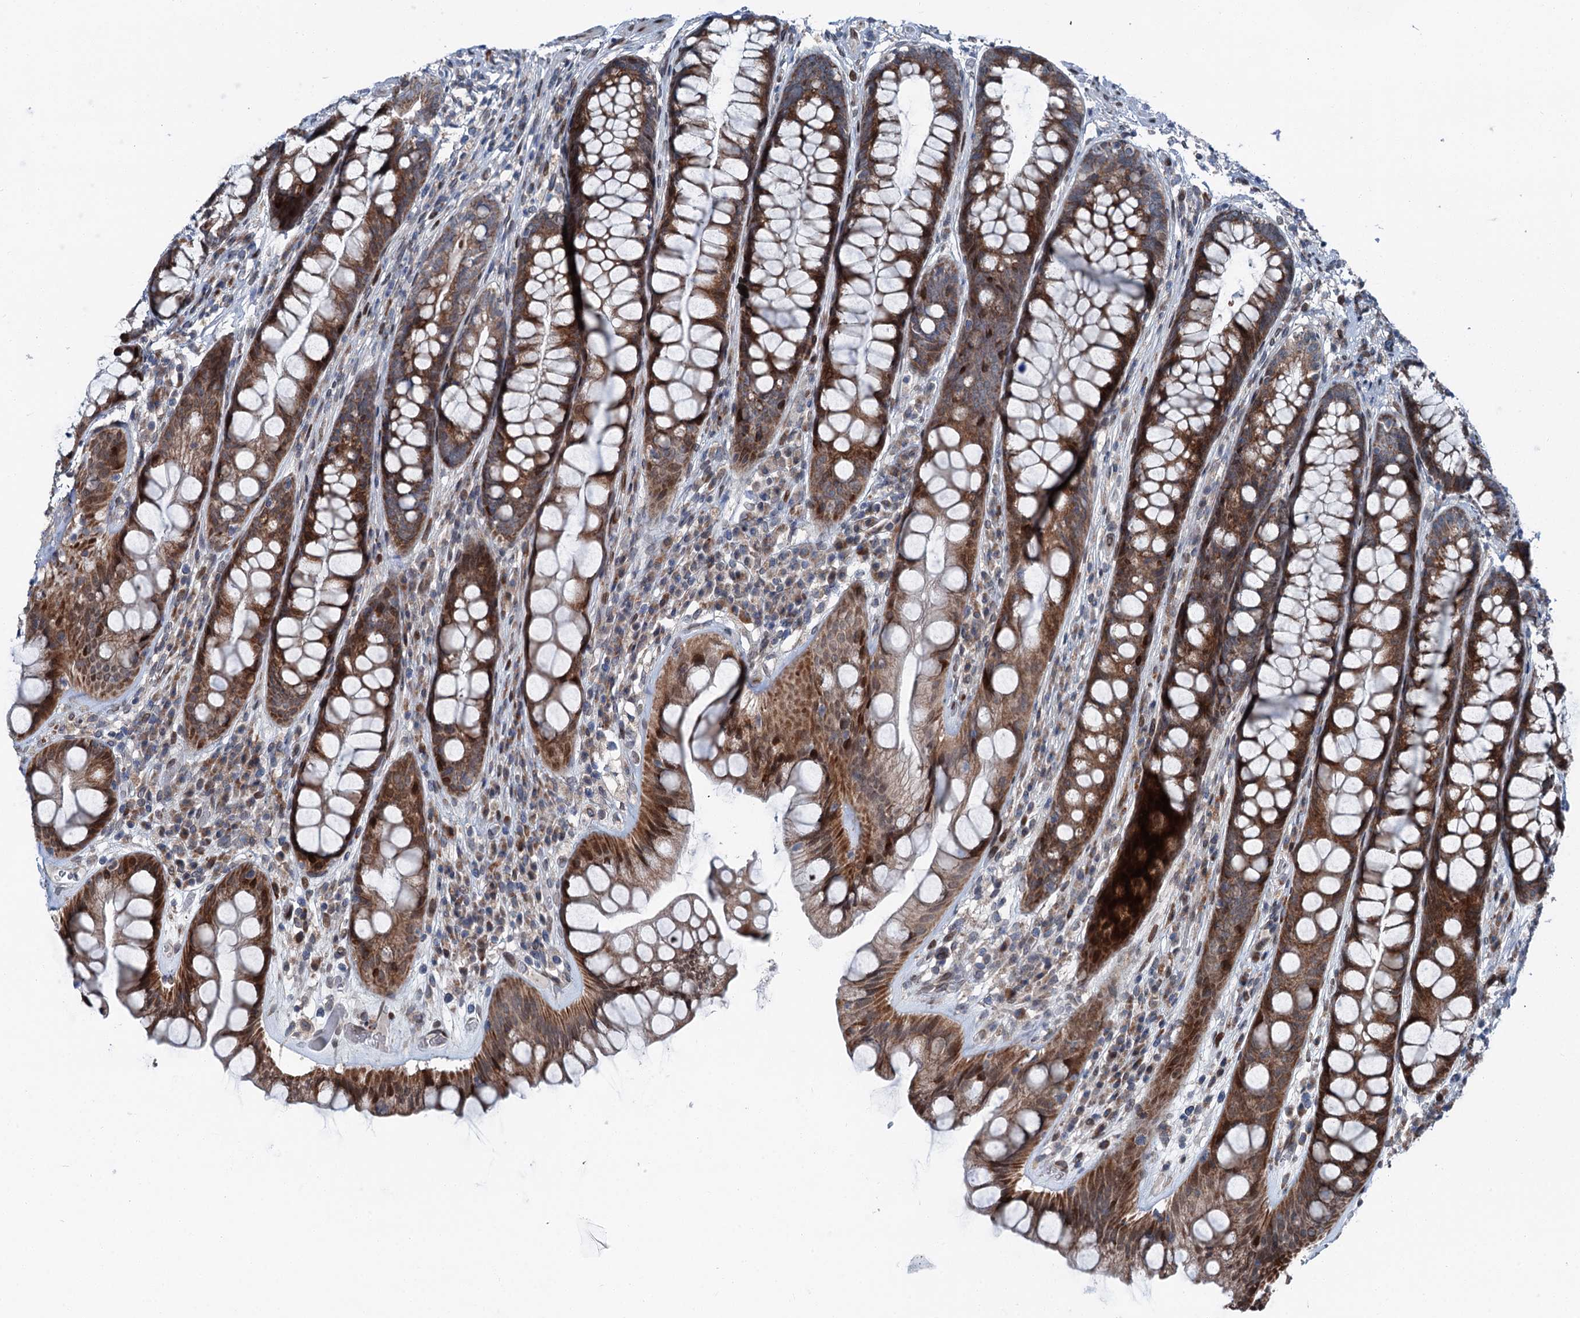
{"staining": {"intensity": "moderate", "quantity": ">75%", "location": "cytoplasmic/membranous"}, "tissue": "rectum", "cell_type": "Glandular cells", "image_type": "normal", "snomed": [{"axis": "morphology", "description": "Normal tissue, NOS"}, {"axis": "topography", "description": "Rectum"}], "caption": "The image exhibits a brown stain indicating the presence of a protein in the cytoplasmic/membranous of glandular cells in rectum. (DAB IHC with brightfield microscopy, high magnification).", "gene": "MRPL14", "patient": {"sex": "male", "age": 74}}